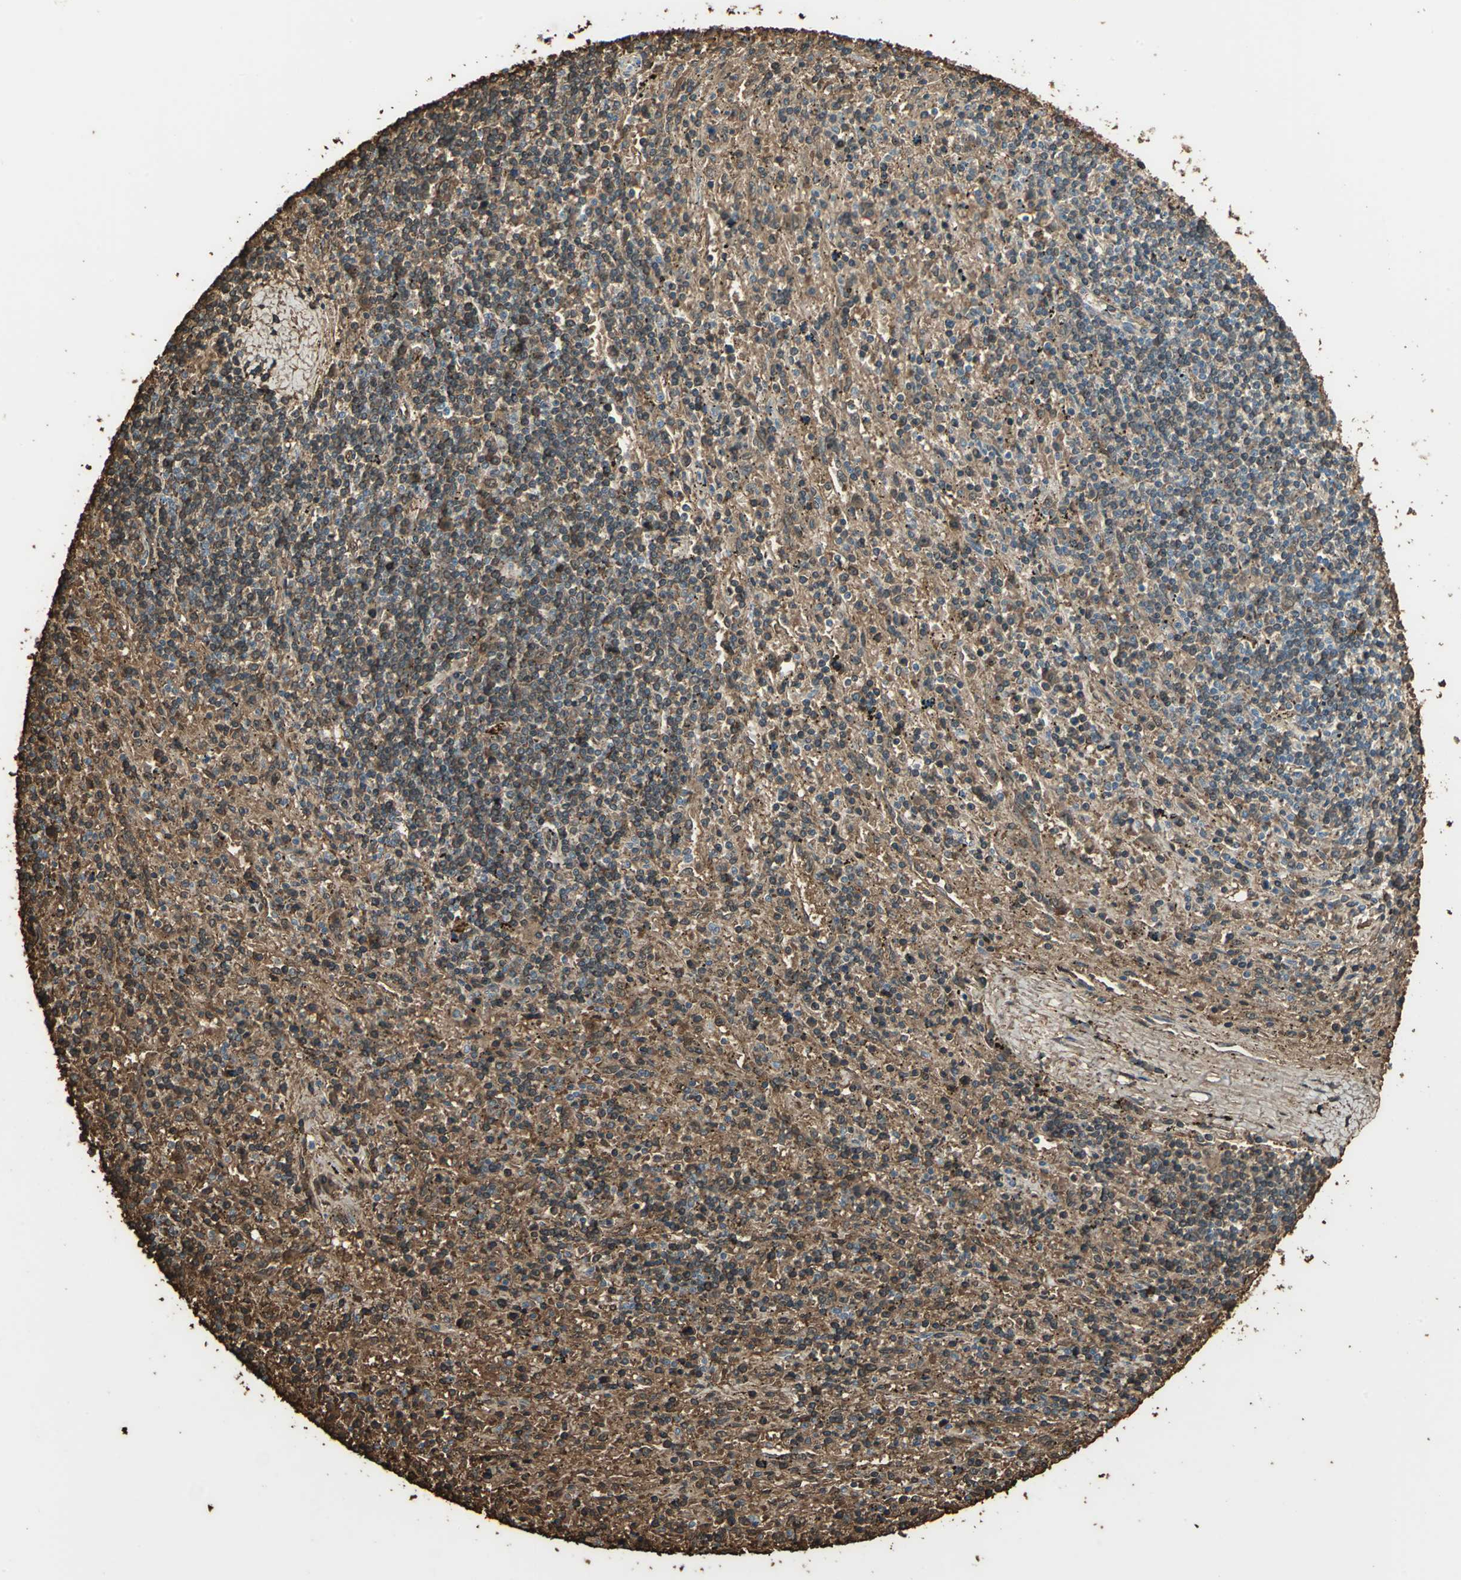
{"staining": {"intensity": "strong", "quantity": ">75%", "location": "cytoplasmic/membranous,nuclear"}, "tissue": "lymphoma", "cell_type": "Tumor cells", "image_type": "cancer", "snomed": [{"axis": "morphology", "description": "Malignant lymphoma, non-Hodgkin's type, Low grade"}, {"axis": "topography", "description": "Spleen"}], "caption": "This histopathology image displays immunohistochemistry (IHC) staining of human lymphoma, with high strong cytoplasmic/membranous and nuclear staining in about >75% of tumor cells.", "gene": "DDAH1", "patient": {"sex": "male", "age": 76}}